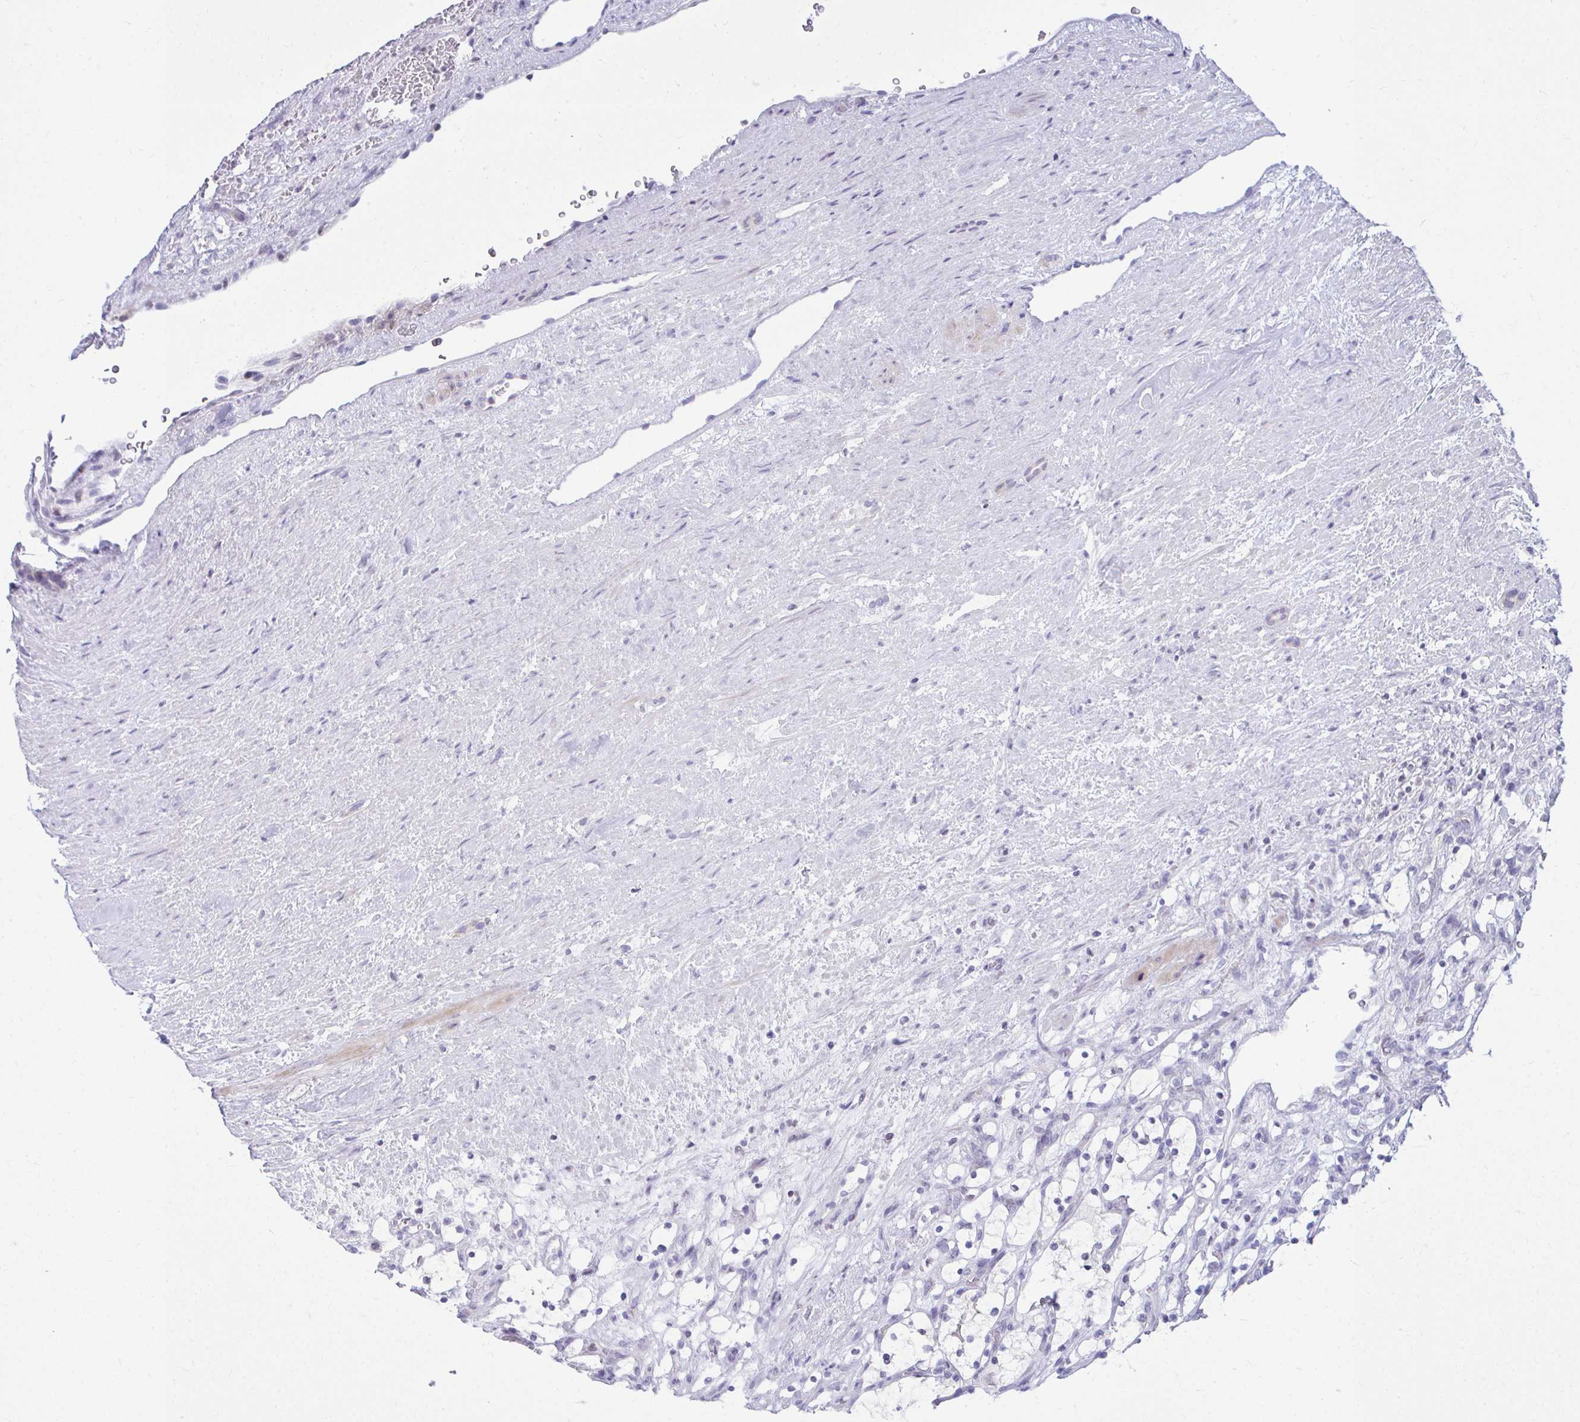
{"staining": {"intensity": "negative", "quantity": "none", "location": "none"}, "tissue": "renal cancer", "cell_type": "Tumor cells", "image_type": "cancer", "snomed": [{"axis": "morphology", "description": "Adenocarcinoma, NOS"}, {"axis": "topography", "description": "Kidney"}], "caption": "Photomicrograph shows no significant protein expression in tumor cells of adenocarcinoma (renal).", "gene": "OR7A5", "patient": {"sex": "female", "age": 69}}